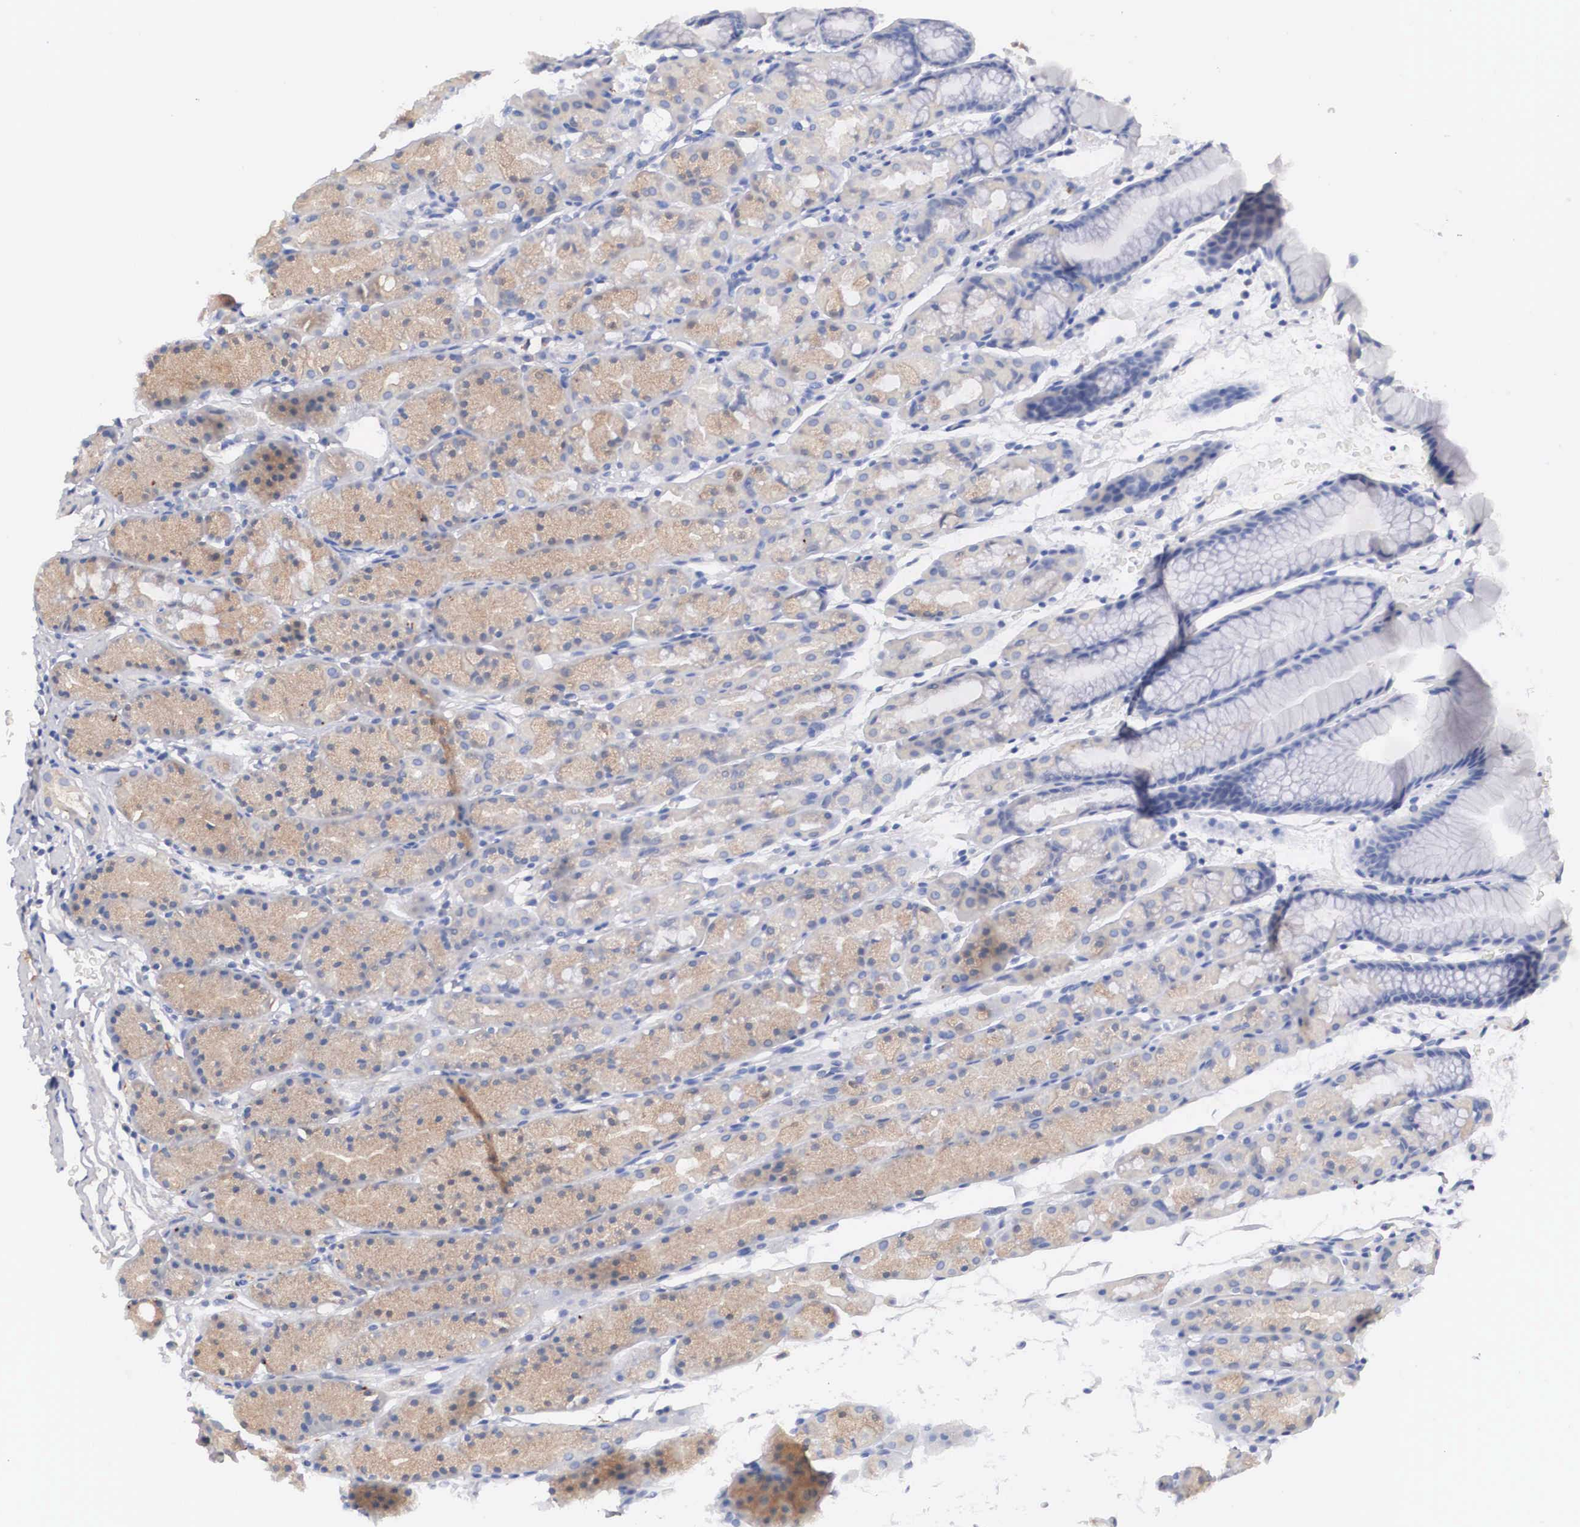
{"staining": {"intensity": "weak", "quantity": ">75%", "location": "cytoplasmic/membranous"}, "tissue": "stomach", "cell_type": "Glandular cells", "image_type": "normal", "snomed": [{"axis": "morphology", "description": "Normal tissue, NOS"}, {"axis": "topography", "description": "Esophagus"}, {"axis": "topography", "description": "Stomach, upper"}], "caption": "Protein staining of normal stomach displays weak cytoplasmic/membranous staining in approximately >75% of glandular cells.", "gene": "ABHD4", "patient": {"sex": "male", "age": 47}}